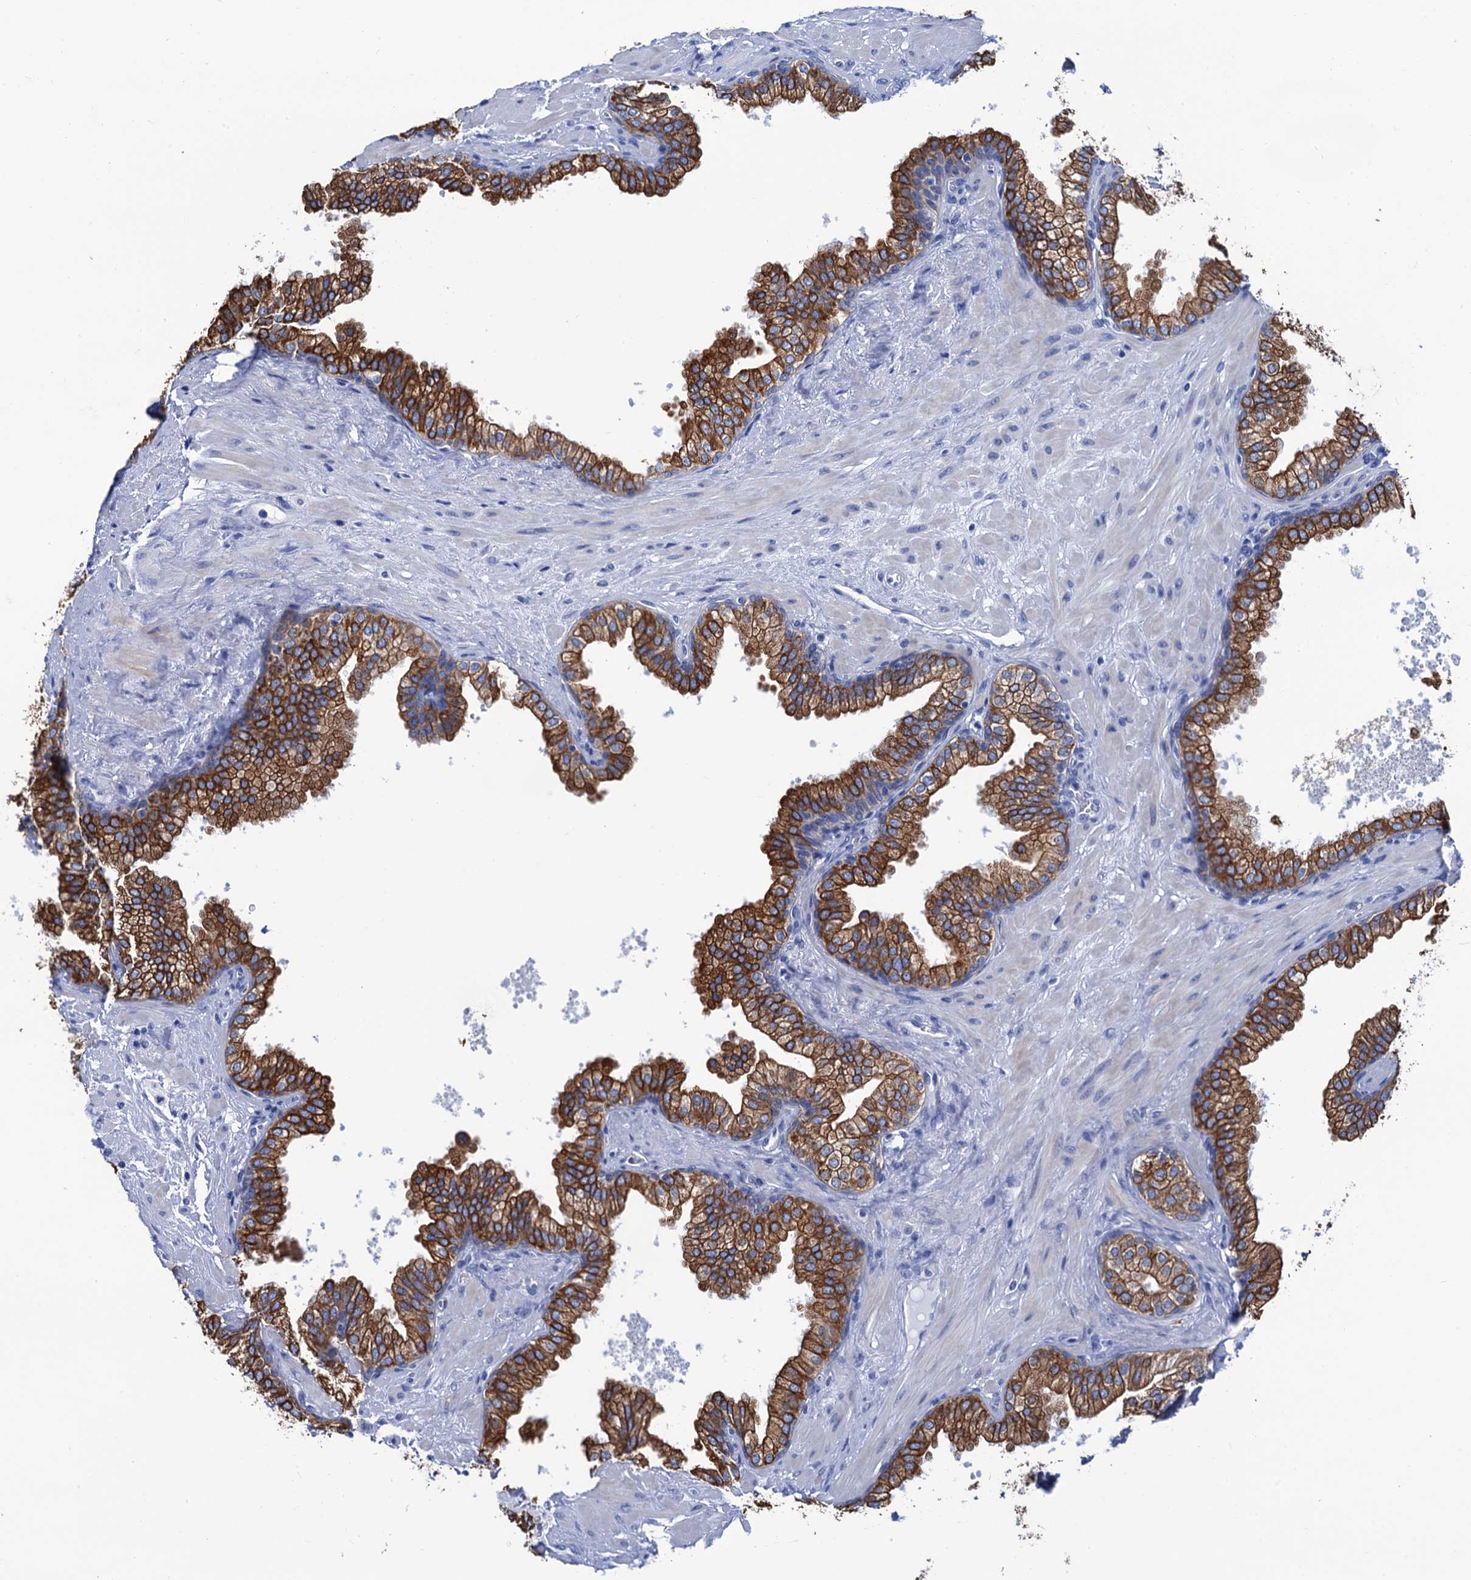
{"staining": {"intensity": "strong", "quantity": ">75%", "location": "cytoplasmic/membranous"}, "tissue": "prostate", "cell_type": "Glandular cells", "image_type": "normal", "snomed": [{"axis": "morphology", "description": "Normal tissue, NOS"}, {"axis": "topography", "description": "Prostate"}], "caption": "Unremarkable prostate was stained to show a protein in brown. There is high levels of strong cytoplasmic/membranous expression in about >75% of glandular cells. (Brightfield microscopy of DAB IHC at high magnification).", "gene": "RAB3IP", "patient": {"sex": "male", "age": 60}}